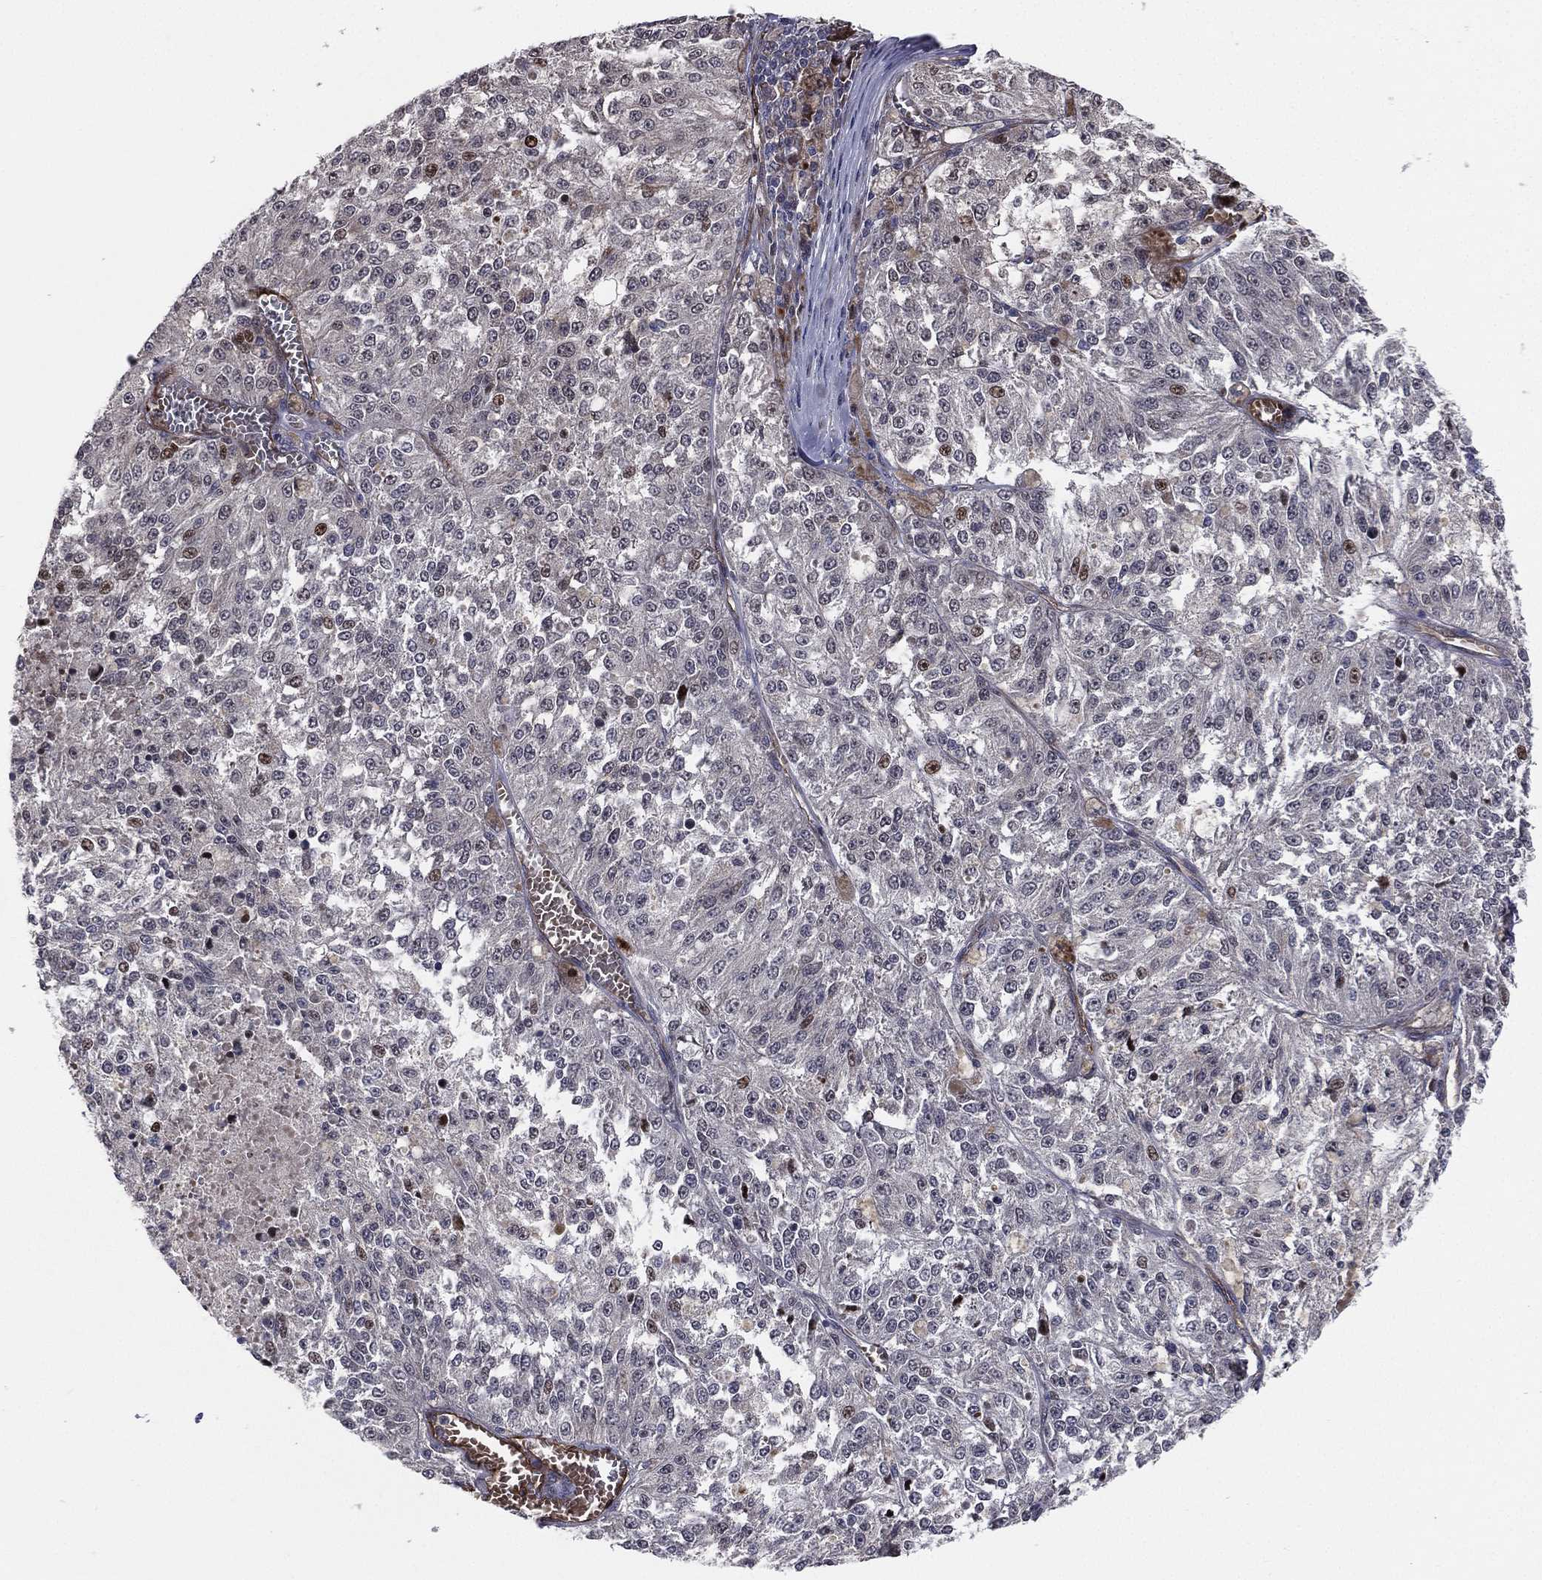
{"staining": {"intensity": "negative", "quantity": "none", "location": "none"}, "tissue": "melanoma", "cell_type": "Tumor cells", "image_type": "cancer", "snomed": [{"axis": "morphology", "description": "Malignant melanoma, Metastatic site"}, {"axis": "topography", "description": "Lymph node"}], "caption": "The micrograph exhibits no significant positivity in tumor cells of malignant melanoma (metastatic site).", "gene": "UTP14A", "patient": {"sex": "female", "age": 64}}